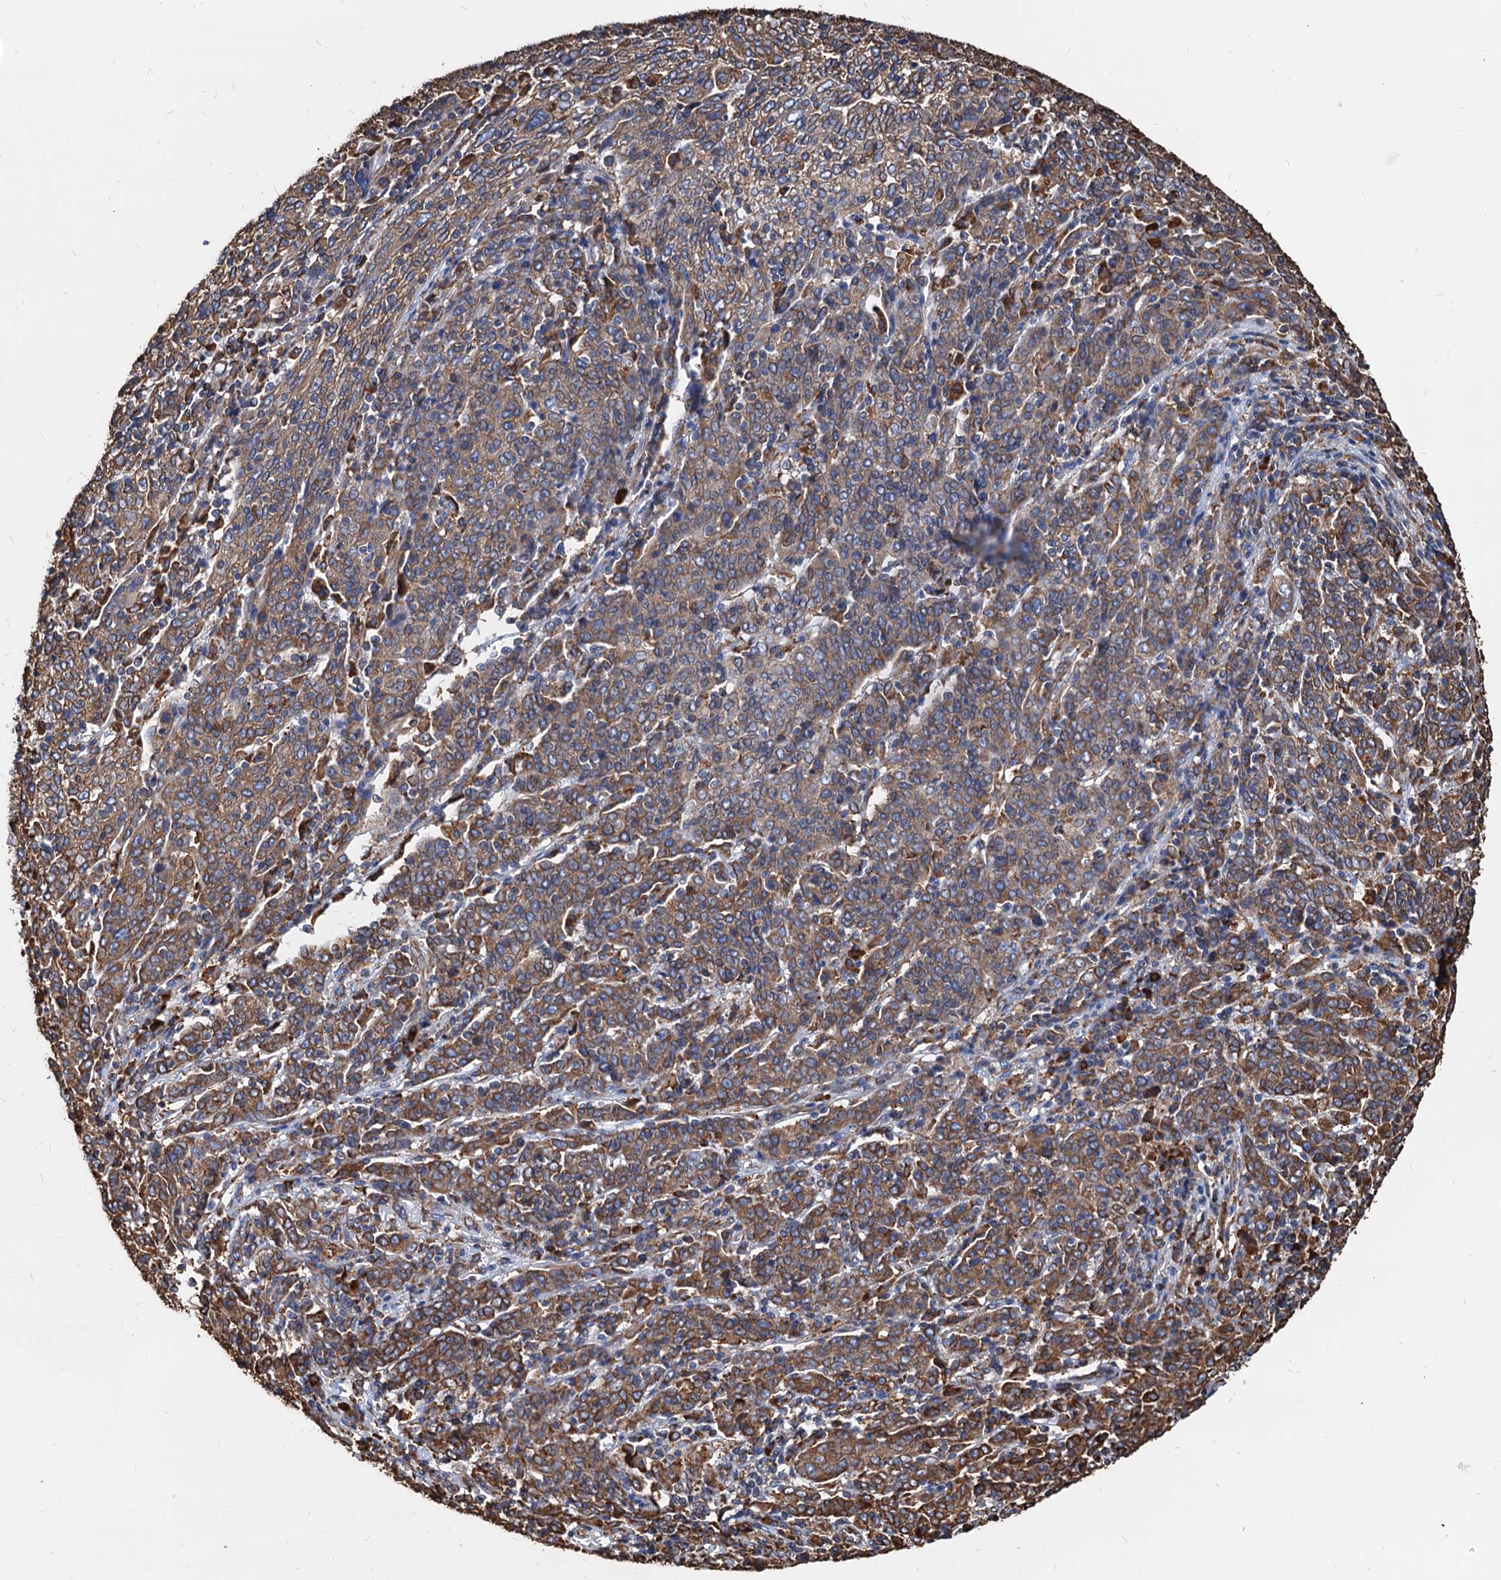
{"staining": {"intensity": "moderate", "quantity": ">75%", "location": "cytoplasmic/membranous"}, "tissue": "cervical cancer", "cell_type": "Tumor cells", "image_type": "cancer", "snomed": [{"axis": "morphology", "description": "Squamous cell carcinoma, NOS"}, {"axis": "topography", "description": "Cervix"}], "caption": "DAB immunohistochemical staining of human cervical cancer (squamous cell carcinoma) demonstrates moderate cytoplasmic/membranous protein positivity in about >75% of tumor cells.", "gene": "HSPA5", "patient": {"sex": "female", "age": 67}}